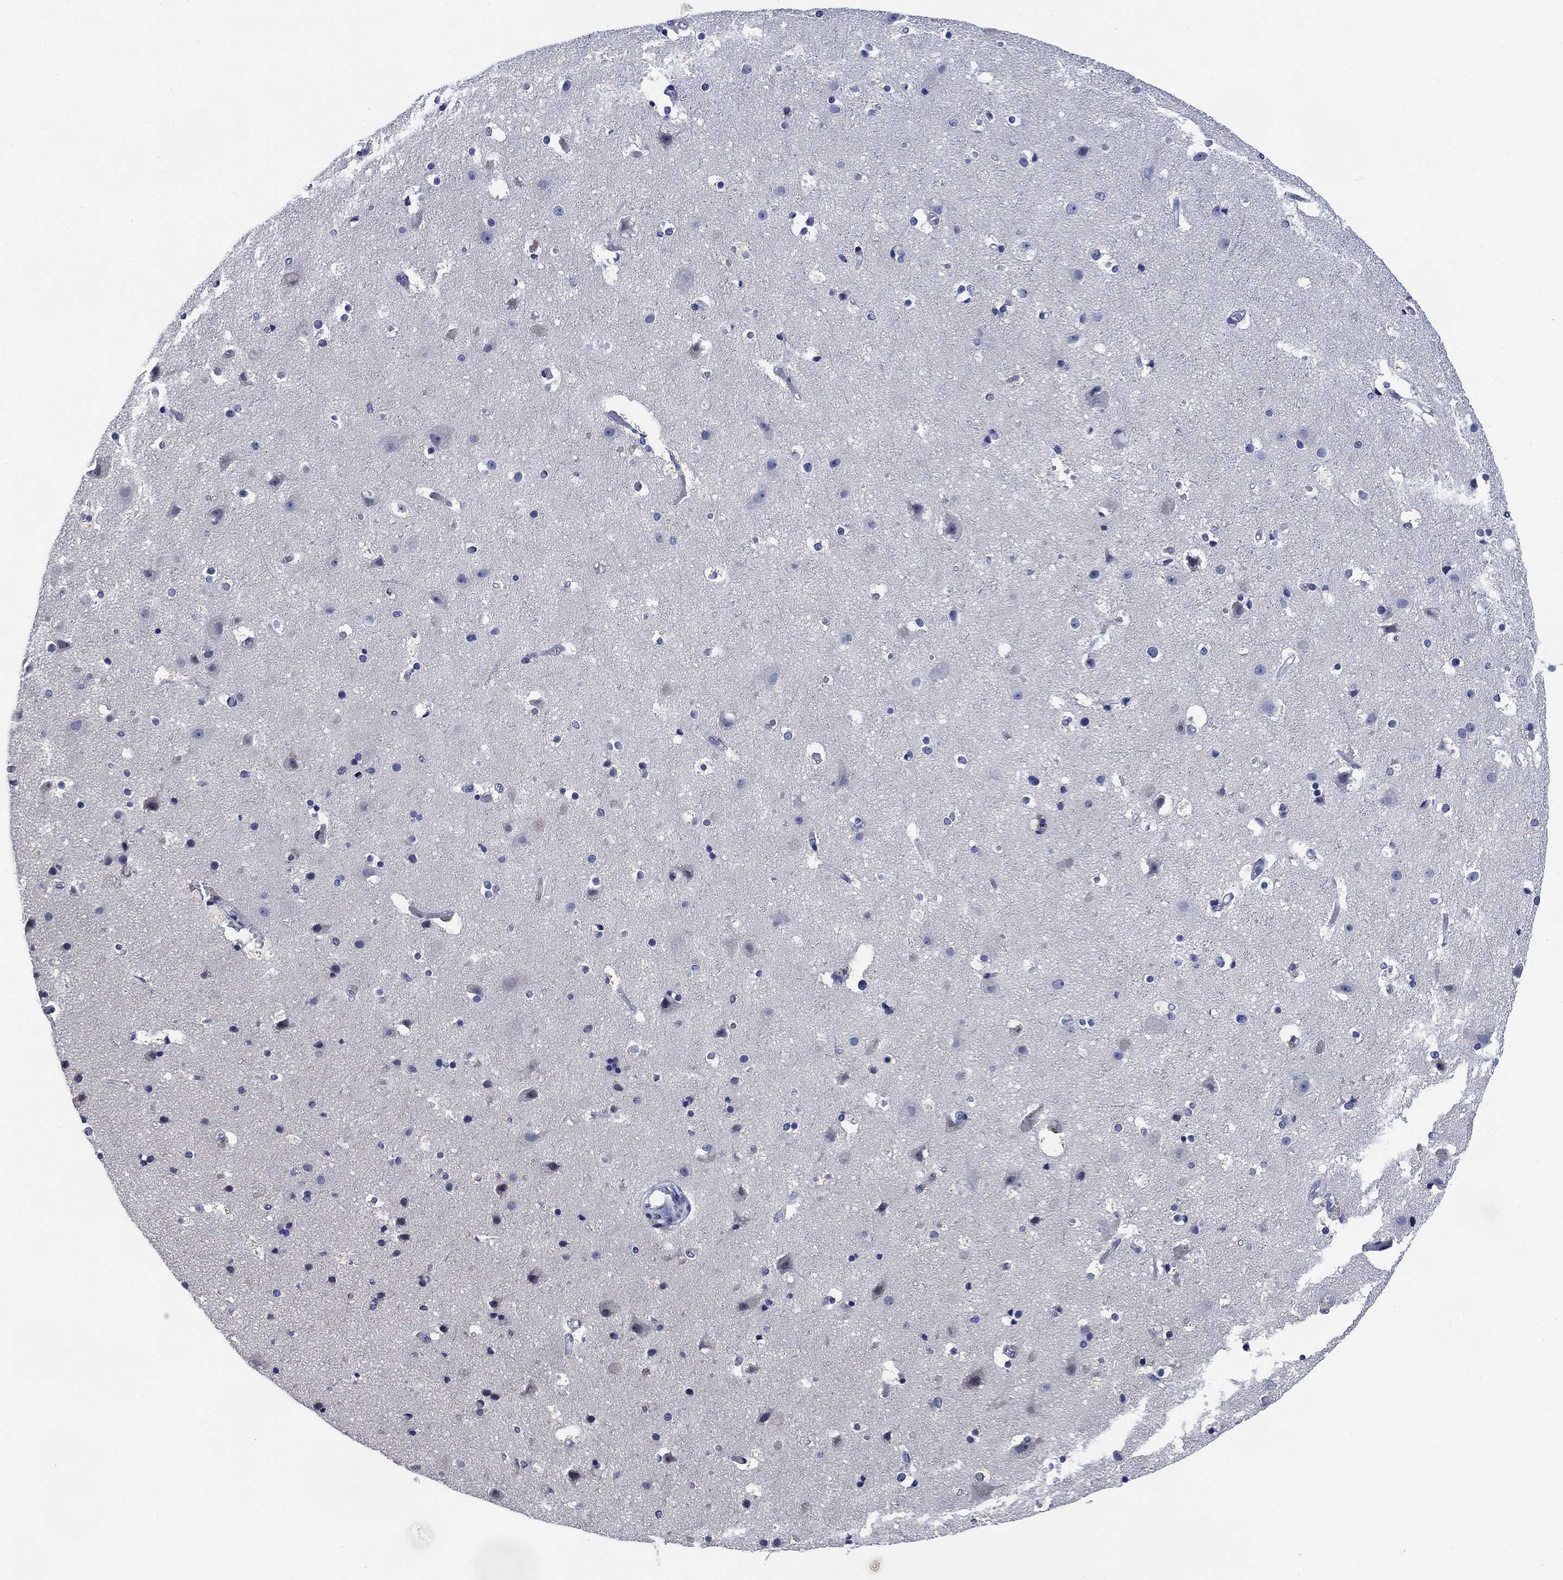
{"staining": {"intensity": "negative", "quantity": "none", "location": "none"}, "tissue": "cerebral cortex", "cell_type": "Endothelial cells", "image_type": "normal", "snomed": [{"axis": "morphology", "description": "Normal tissue, NOS"}, {"axis": "topography", "description": "Cerebral cortex"}], "caption": "The photomicrograph shows no significant positivity in endothelial cells of cerebral cortex.", "gene": "DAZL", "patient": {"sex": "female", "age": 52}}